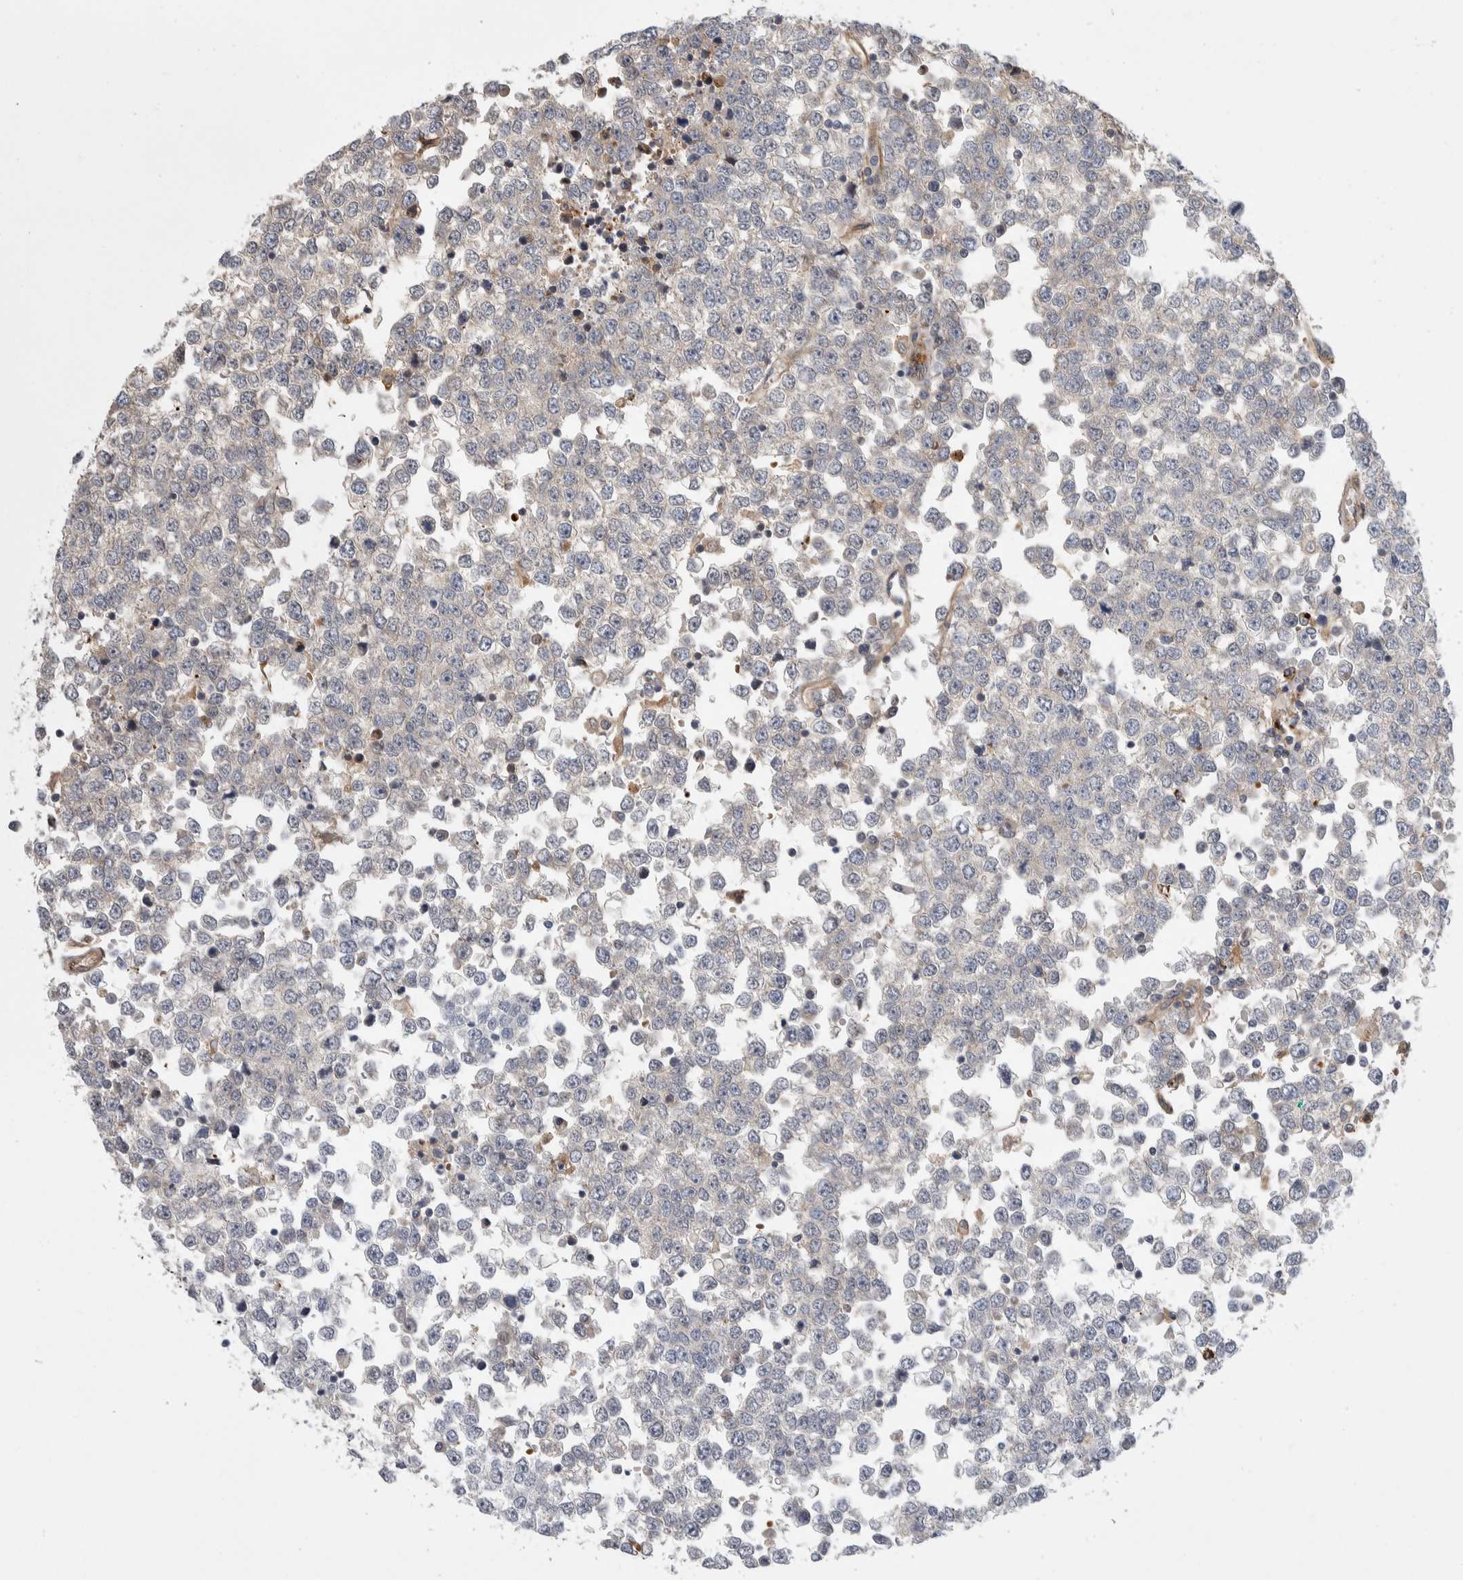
{"staining": {"intensity": "weak", "quantity": "<25%", "location": "cytoplasmic/membranous"}, "tissue": "testis cancer", "cell_type": "Tumor cells", "image_type": "cancer", "snomed": [{"axis": "morphology", "description": "Seminoma, NOS"}, {"axis": "topography", "description": "Testis"}], "caption": "Photomicrograph shows no protein expression in tumor cells of testis cancer tissue.", "gene": "PSMG3", "patient": {"sex": "male", "age": 65}}